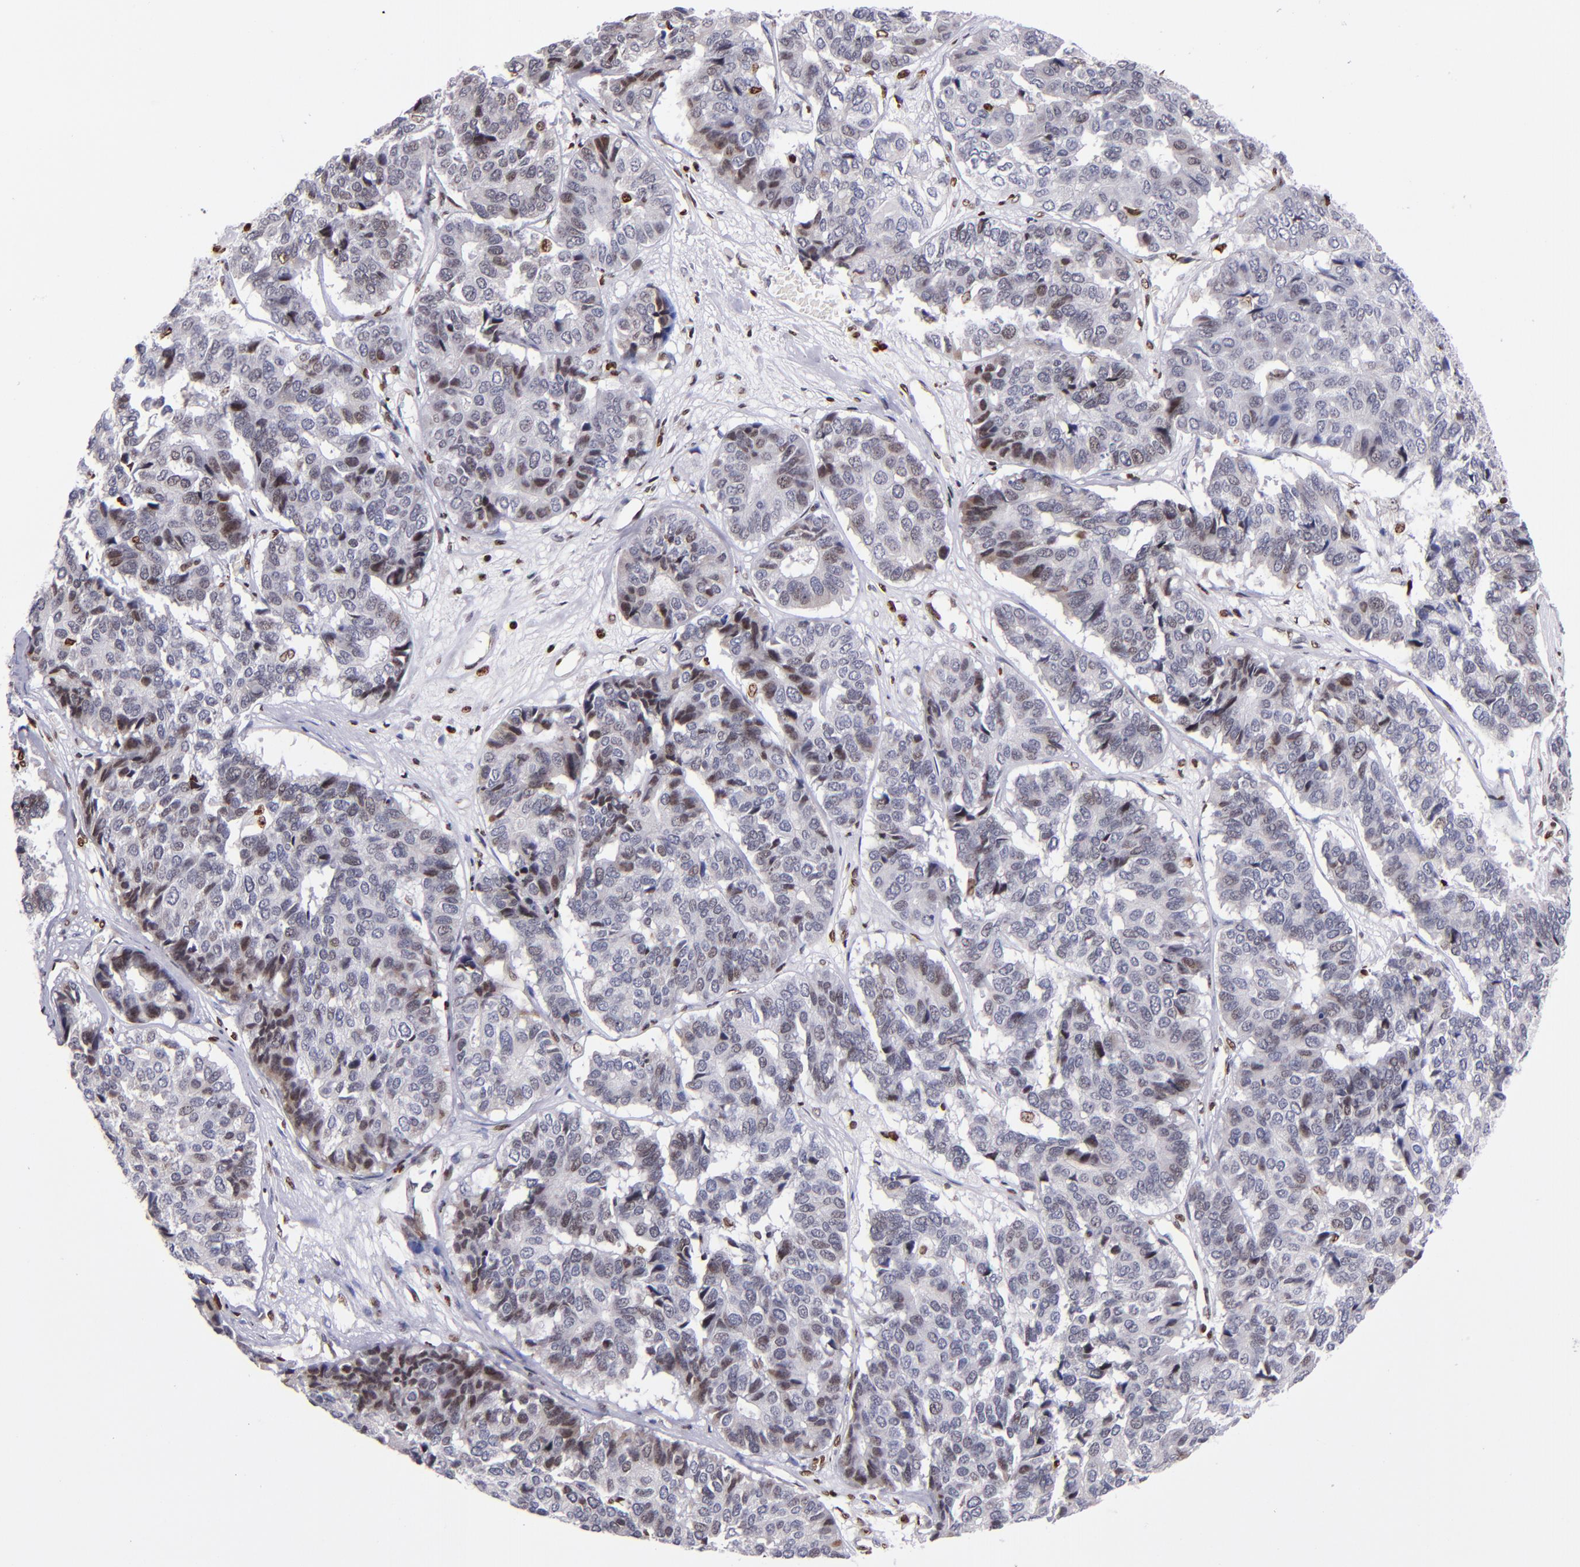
{"staining": {"intensity": "moderate", "quantity": "<25%", "location": "nuclear"}, "tissue": "pancreatic cancer", "cell_type": "Tumor cells", "image_type": "cancer", "snomed": [{"axis": "morphology", "description": "Adenocarcinoma, NOS"}, {"axis": "topography", "description": "Pancreas"}], "caption": "High-magnification brightfield microscopy of pancreatic cancer stained with DAB (3,3'-diaminobenzidine) (brown) and counterstained with hematoxylin (blue). tumor cells exhibit moderate nuclear expression is identified in approximately<25% of cells.", "gene": "CDKL5", "patient": {"sex": "male", "age": 50}}